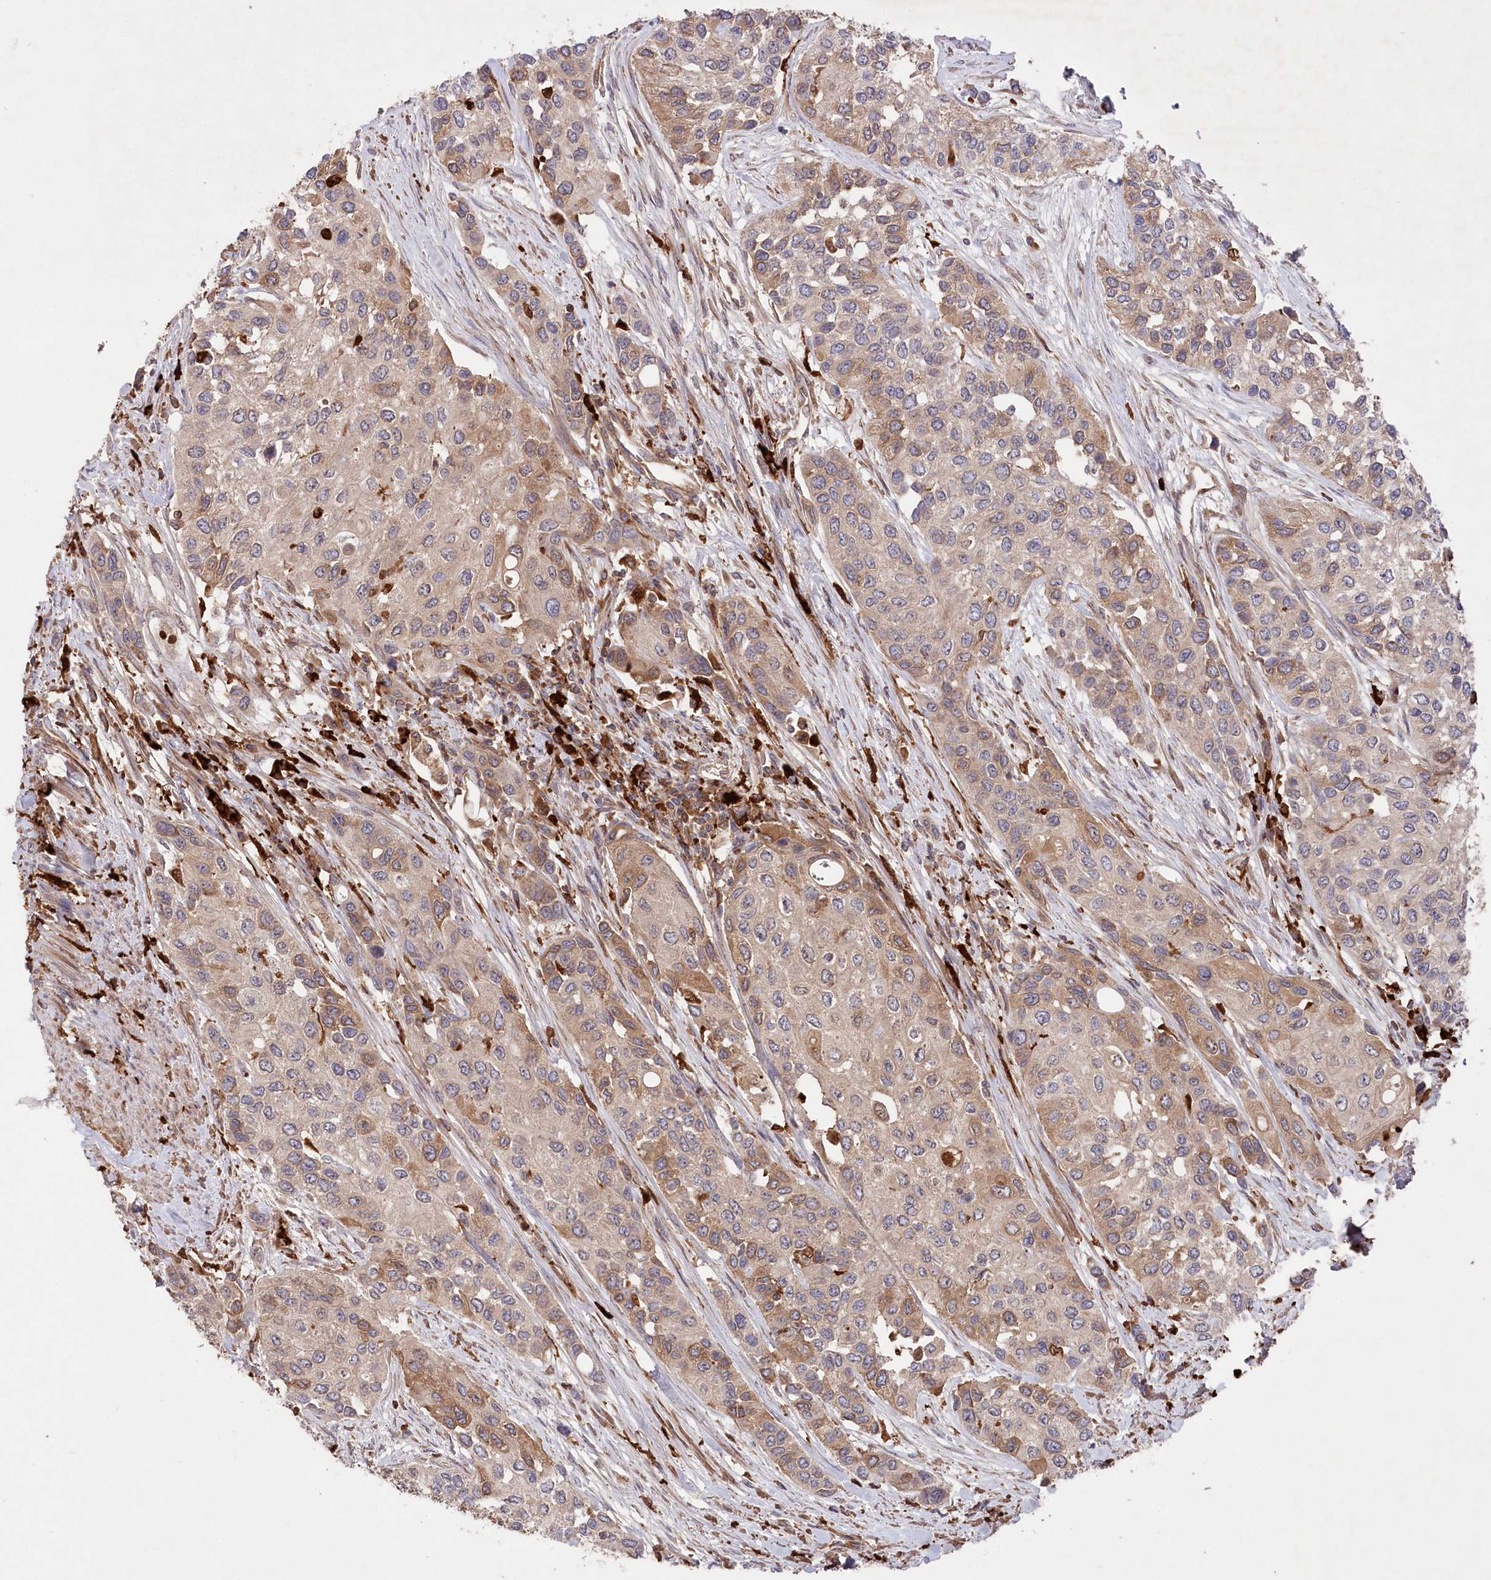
{"staining": {"intensity": "moderate", "quantity": ">75%", "location": "cytoplasmic/membranous"}, "tissue": "urothelial cancer", "cell_type": "Tumor cells", "image_type": "cancer", "snomed": [{"axis": "morphology", "description": "Normal tissue, NOS"}, {"axis": "morphology", "description": "Urothelial carcinoma, High grade"}, {"axis": "topography", "description": "Vascular tissue"}, {"axis": "topography", "description": "Urinary bladder"}], "caption": "Immunohistochemical staining of human high-grade urothelial carcinoma exhibits medium levels of moderate cytoplasmic/membranous positivity in approximately >75% of tumor cells.", "gene": "PPP1R21", "patient": {"sex": "female", "age": 56}}